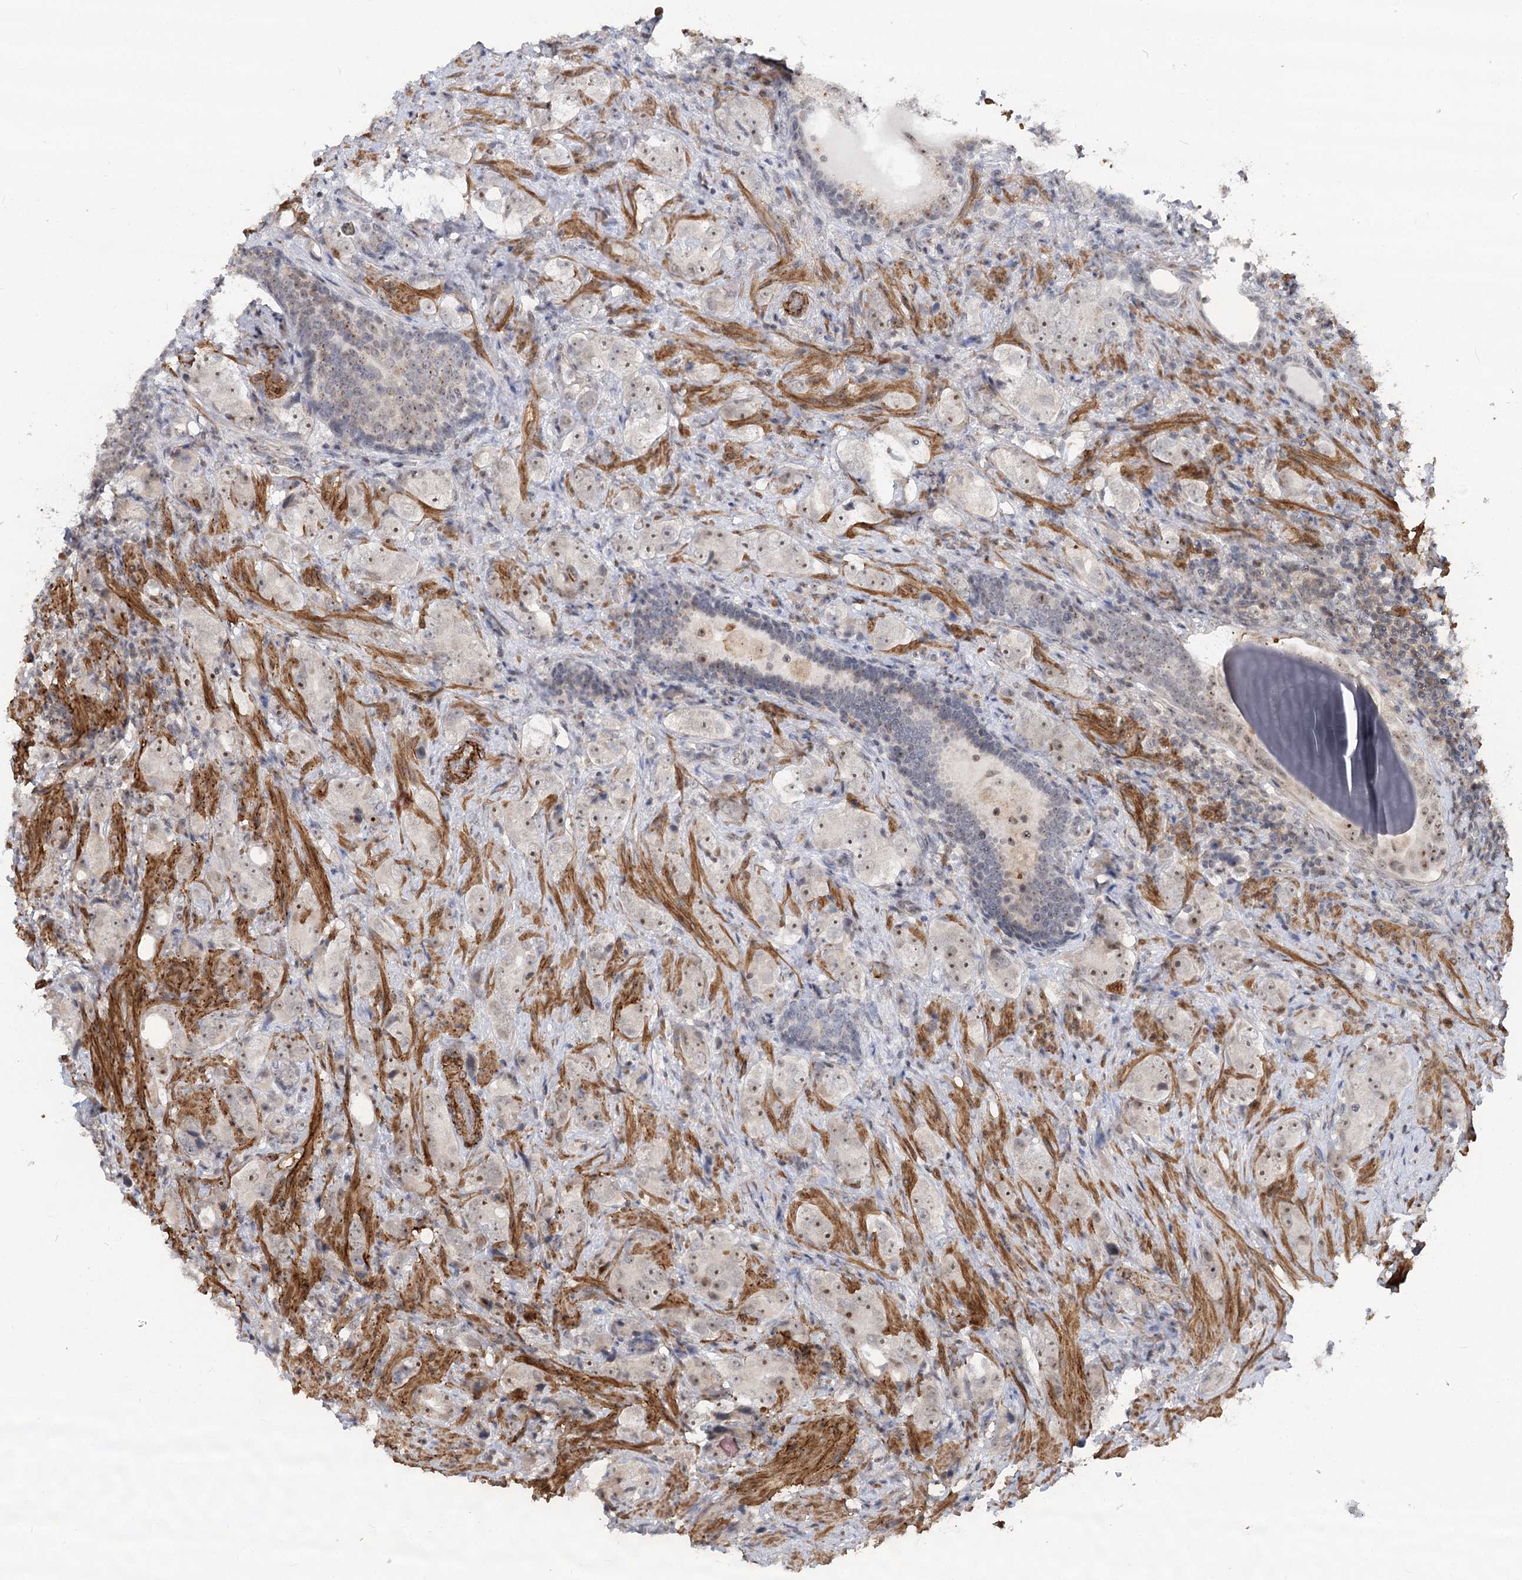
{"staining": {"intensity": "moderate", "quantity": "25%-75%", "location": "nuclear"}, "tissue": "prostate cancer", "cell_type": "Tumor cells", "image_type": "cancer", "snomed": [{"axis": "morphology", "description": "Adenocarcinoma, High grade"}, {"axis": "topography", "description": "Prostate"}], "caption": "Immunohistochemistry (IHC) histopathology image of neoplastic tissue: human prostate cancer (high-grade adenocarcinoma) stained using immunohistochemistry (IHC) reveals medium levels of moderate protein expression localized specifically in the nuclear of tumor cells, appearing as a nuclear brown color.", "gene": "GNL3L", "patient": {"sex": "male", "age": 63}}